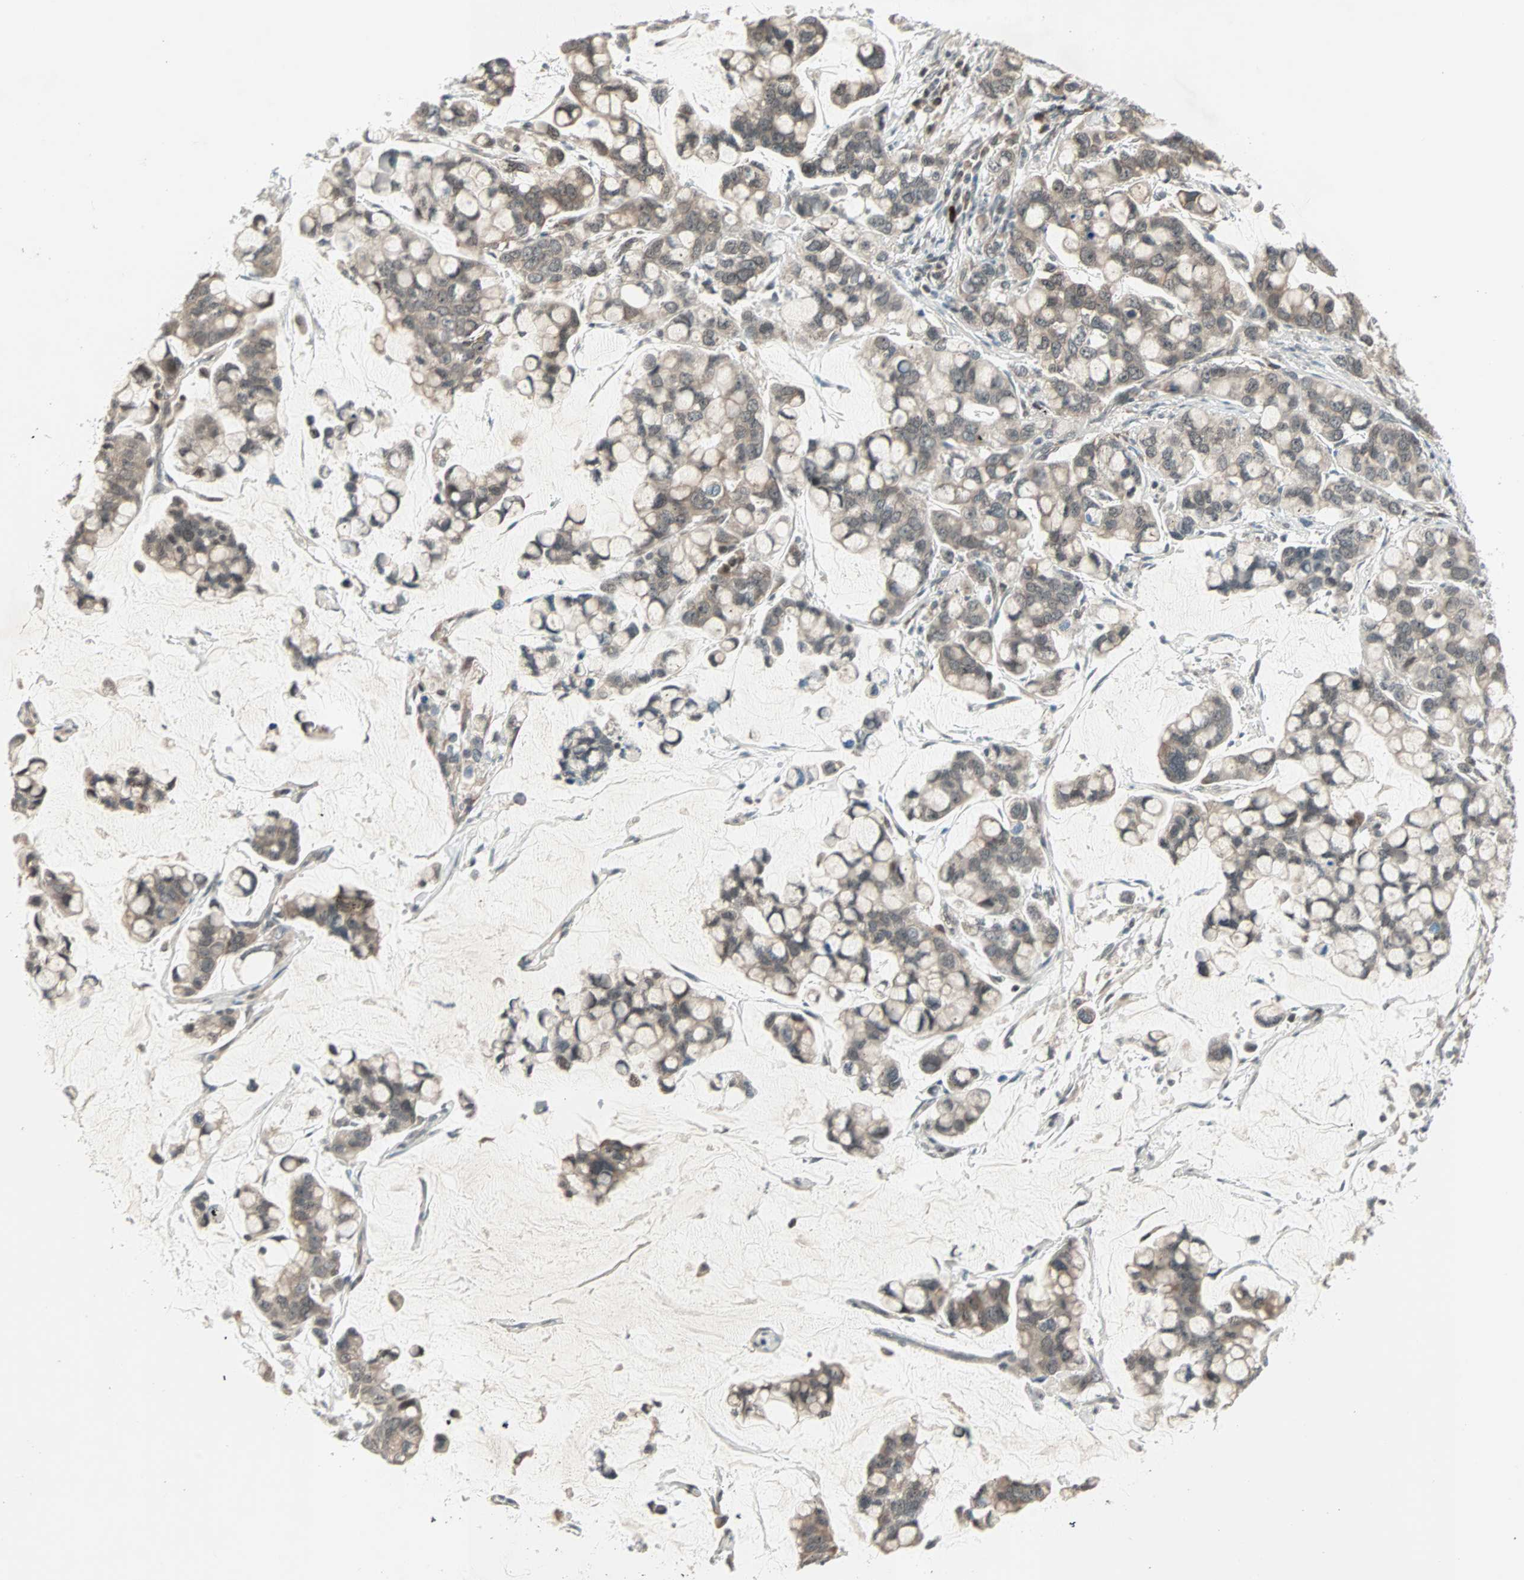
{"staining": {"intensity": "weak", "quantity": "25%-75%", "location": "cytoplasmic/membranous"}, "tissue": "stomach cancer", "cell_type": "Tumor cells", "image_type": "cancer", "snomed": [{"axis": "morphology", "description": "Adenocarcinoma, NOS"}, {"axis": "topography", "description": "Stomach, lower"}], "caption": "Stomach cancer (adenocarcinoma) was stained to show a protein in brown. There is low levels of weak cytoplasmic/membranous positivity in about 25%-75% of tumor cells.", "gene": "PGBD1", "patient": {"sex": "male", "age": 84}}